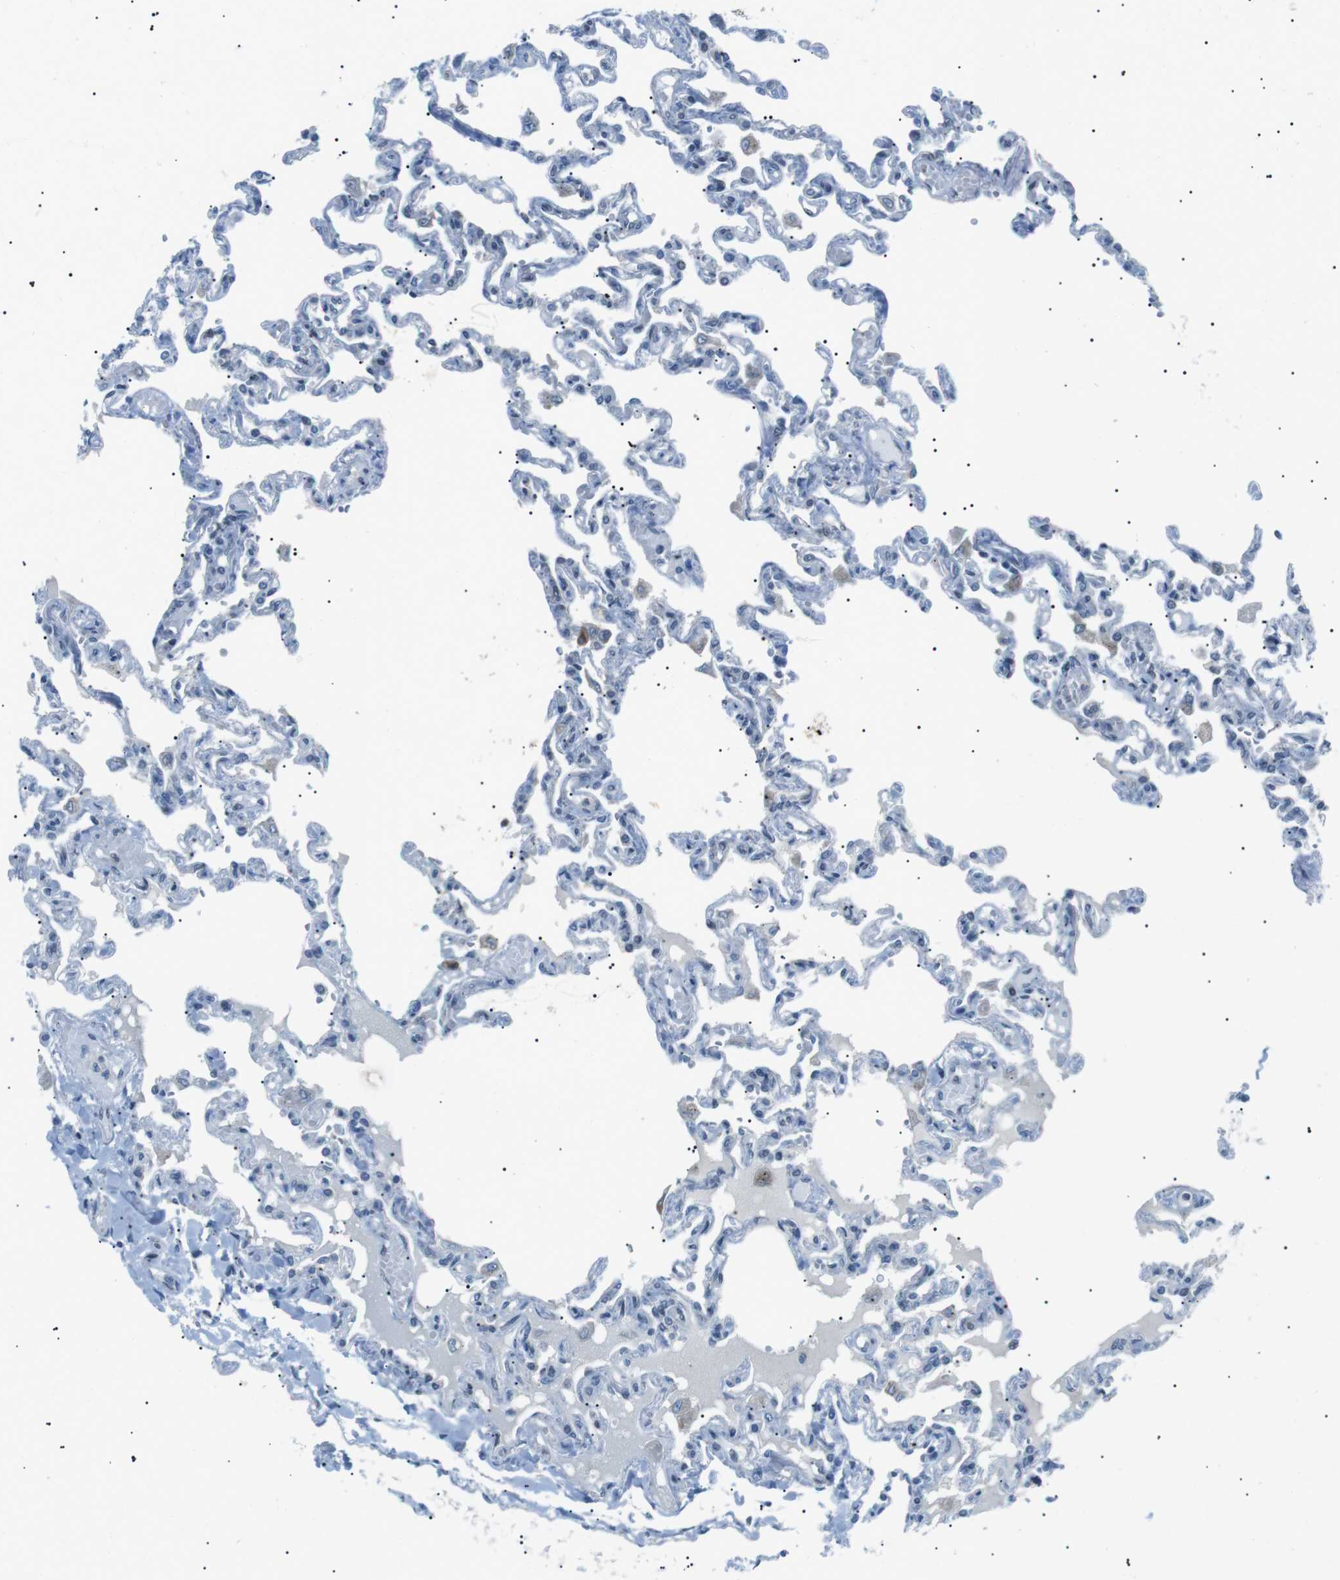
{"staining": {"intensity": "negative", "quantity": "none", "location": "none"}, "tissue": "lung", "cell_type": "Alveolar cells", "image_type": "normal", "snomed": [{"axis": "morphology", "description": "Normal tissue, NOS"}, {"axis": "topography", "description": "Lung"}], "caption": "This image is of unremarkable lung stained with IHC to label a protein in brown with the nuclei are counter-stained blue. There is no staining in alveolar cells. (Stains: DAB (3,3'-diaminobenzidine) immunohistochemistry with hematoxylin counter stain, Microscopy: brightfield microscopy at high magnification).", "gene": "ARID5B", "patient": {"sex": "male", "age": 21}}